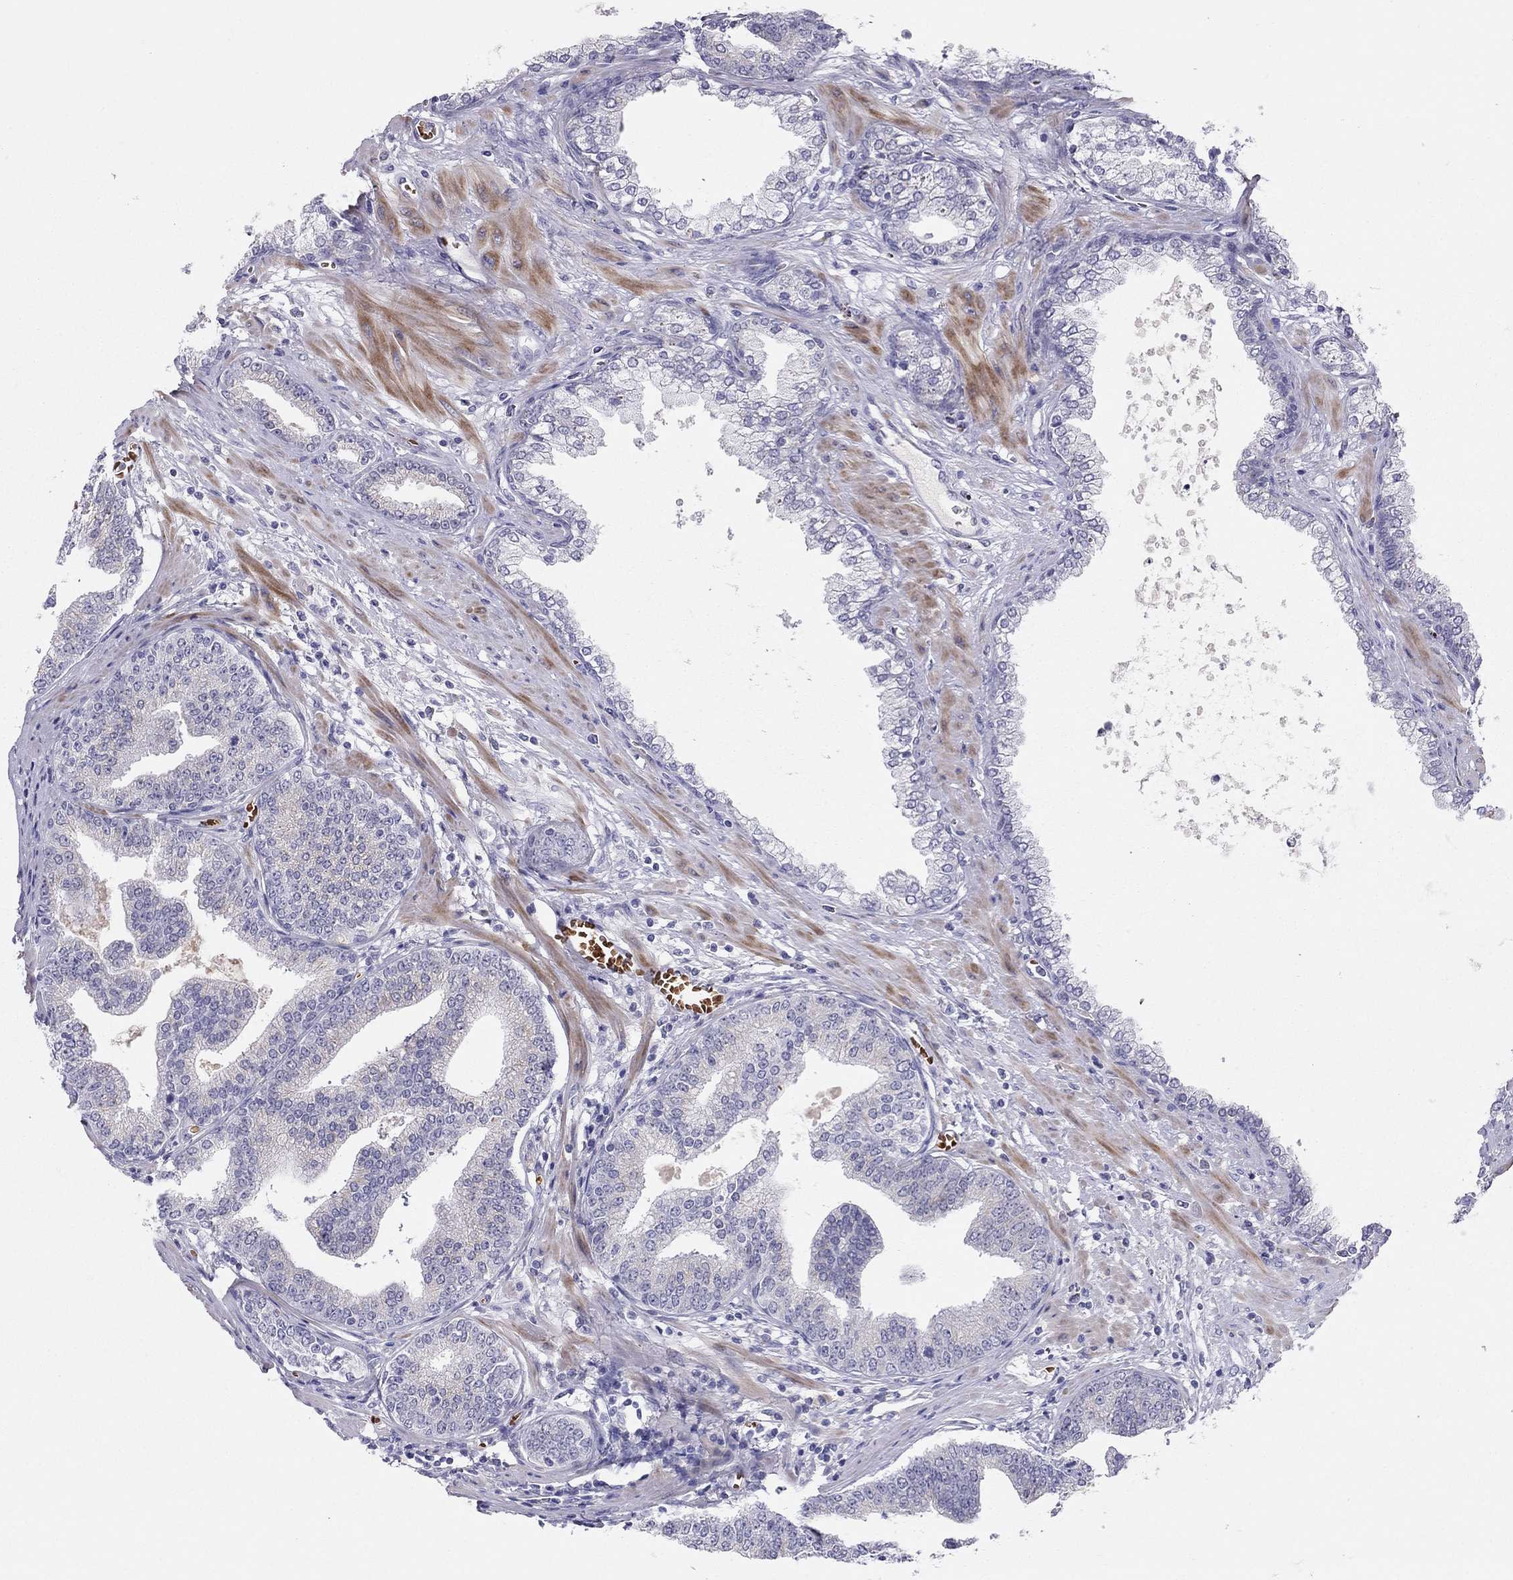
{"staining": {"intensity": "negative", "quantity": "none", "location": "none"}, "tissue": "prostate cancer", "cell_type": "Tumor cells", "image_type": "cancer", "snomed": [{"axis": "morphology", "description": "Adenocarcinoma, NOS"}, {"axis": "topography", "description": "Prostate"}], "caption": "This is an immunohistochemistry (IHC) image of prostate cancer. There is no staining in tumor cells.", "gene": "FRMD1", "patient": {"sex": "male", "age": 64}}